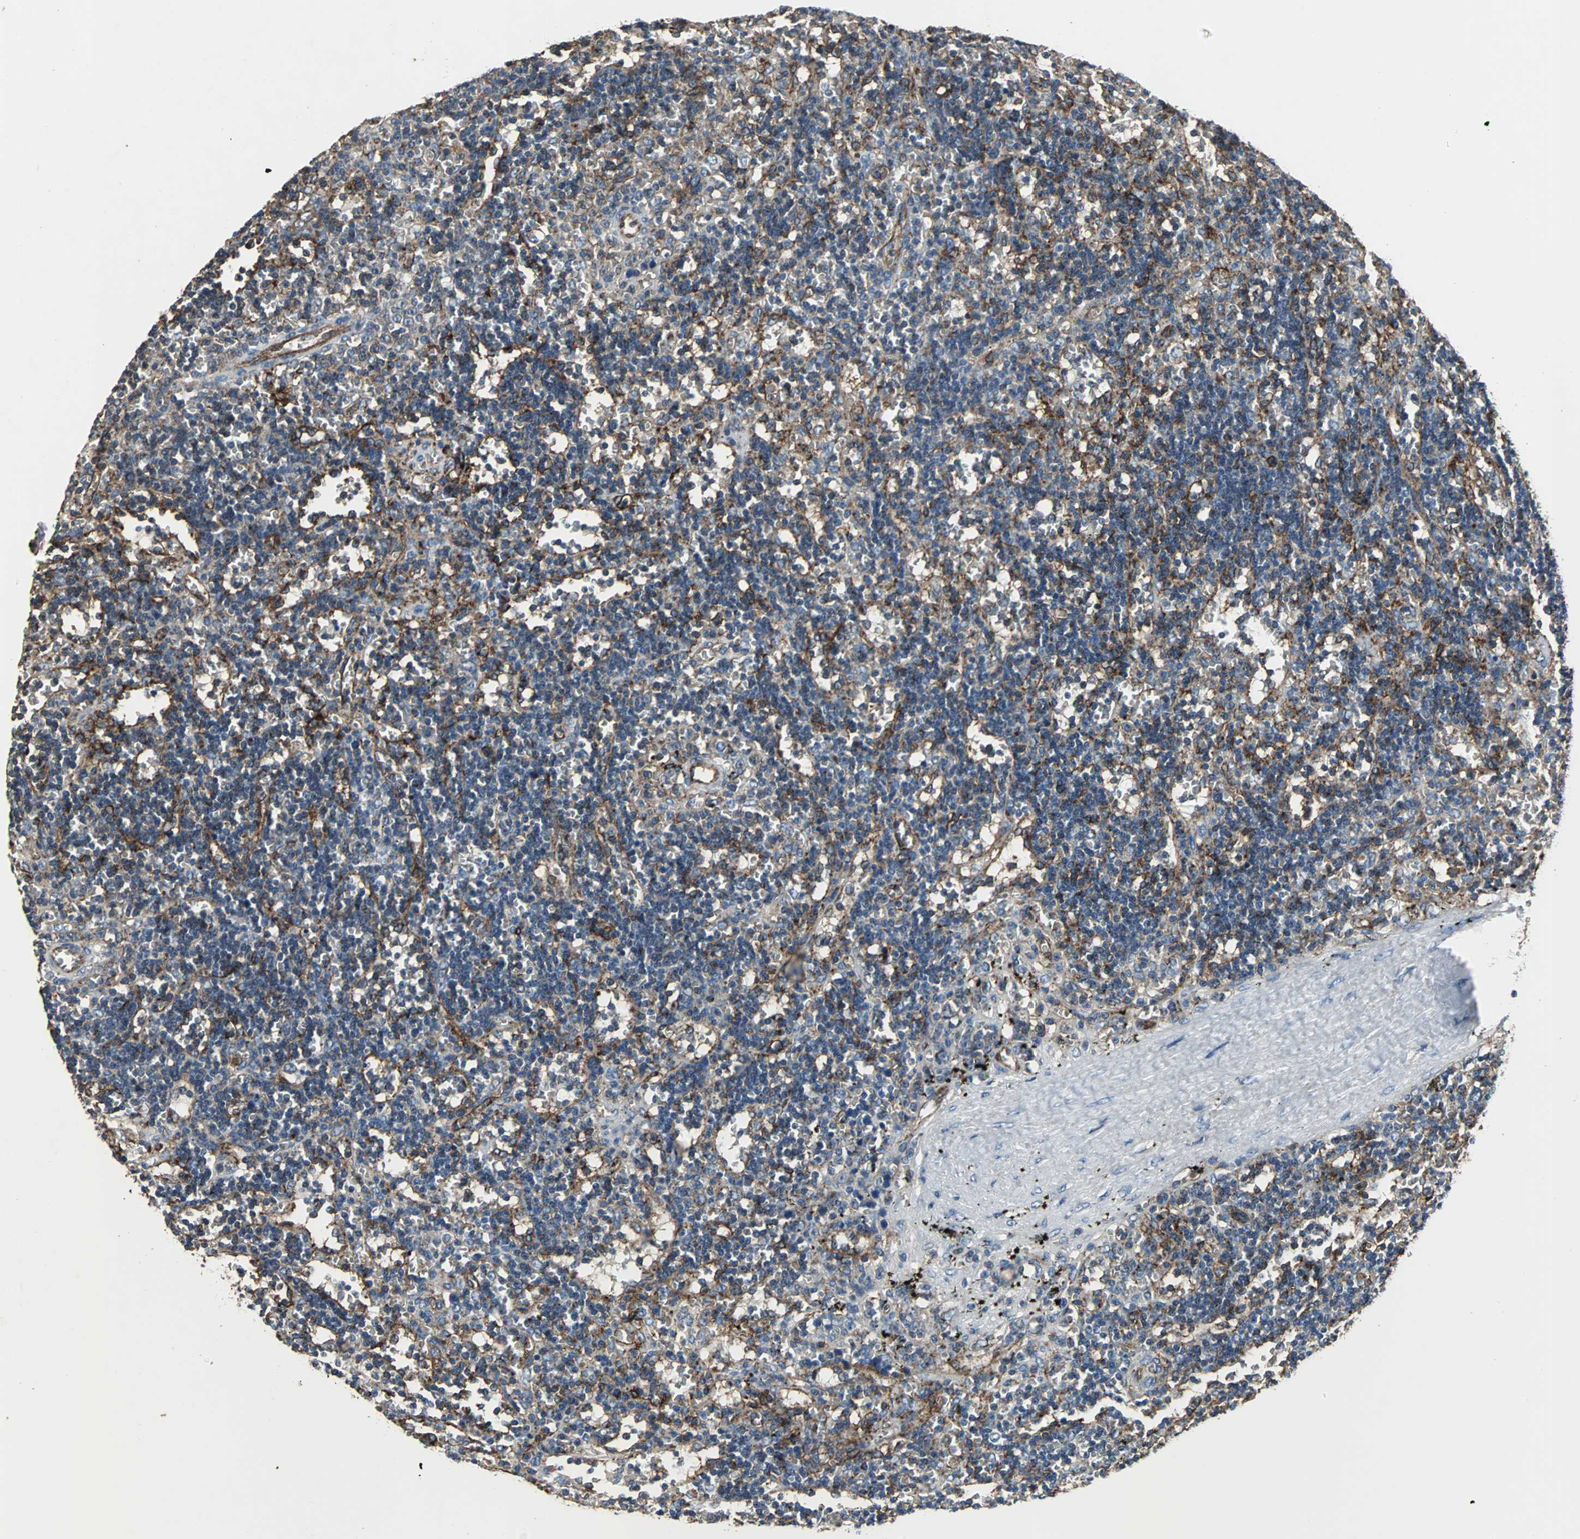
{"staining": {"intensity": "moderate", "quantity": "25%-75%", "location": "cytoplasmic/membranous"}, "tissue": "lymphoma", "cell_type": "Tumor cells", "image_type": "cancer", "snomed": [{"axis": "morphology", "description": "Malignant lymphoma, non-Hodgkin's type, Low grade"}, {"axis": "topography", "description": "Spleen"}], "caption": "Moderate cytoplasmic/membranous staining for a protein is present in approximately 25%-75% of tumor cells of low-grade malignant lymphoma, non-Hodgkin's type using immunohistochemistry (IHC).", "gene": "F11R", "patient": {"sex": "male", "age": 60}}